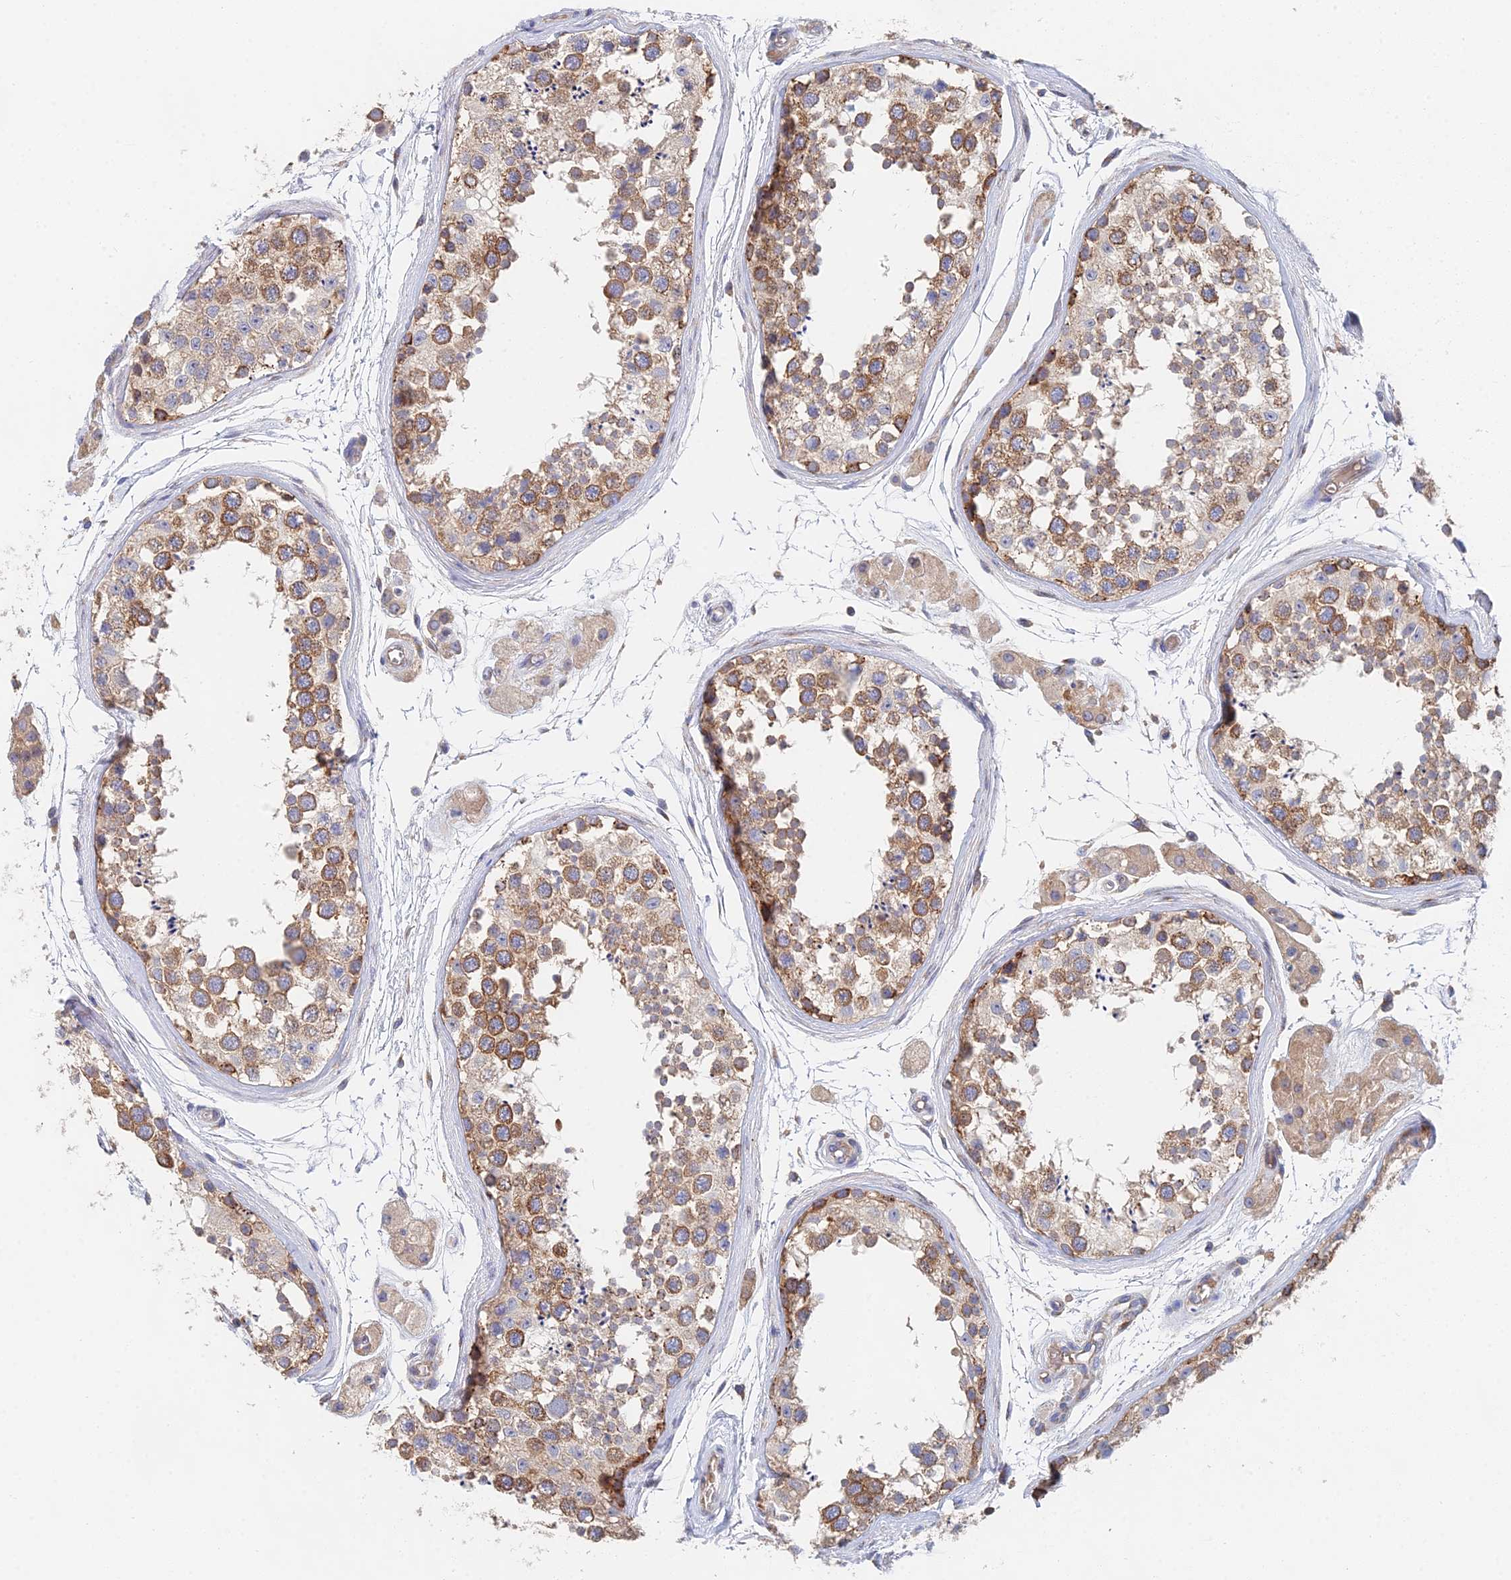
{"staining": {"intensity": "moderate", "quantity": ">75%", "location": "cytoplasmic/membranous"}, "tissue": "testis", "cell_type": "Cells in seminiferous ducts", "image_type": "normal", "snomed": [{"axis": "morphology", "description": "Normal tissue, NOS"}, {"axis": "topography", "description": "Testis"}], "caption": "Immunohistochemical staining of benign testis demonstrates moderate cytoplasmic/membranous protein expression in approximately >75% of cells in seminiferous ducts.", "gene": "ELOF1", "patient": {"sex": "male", "age": 56}}